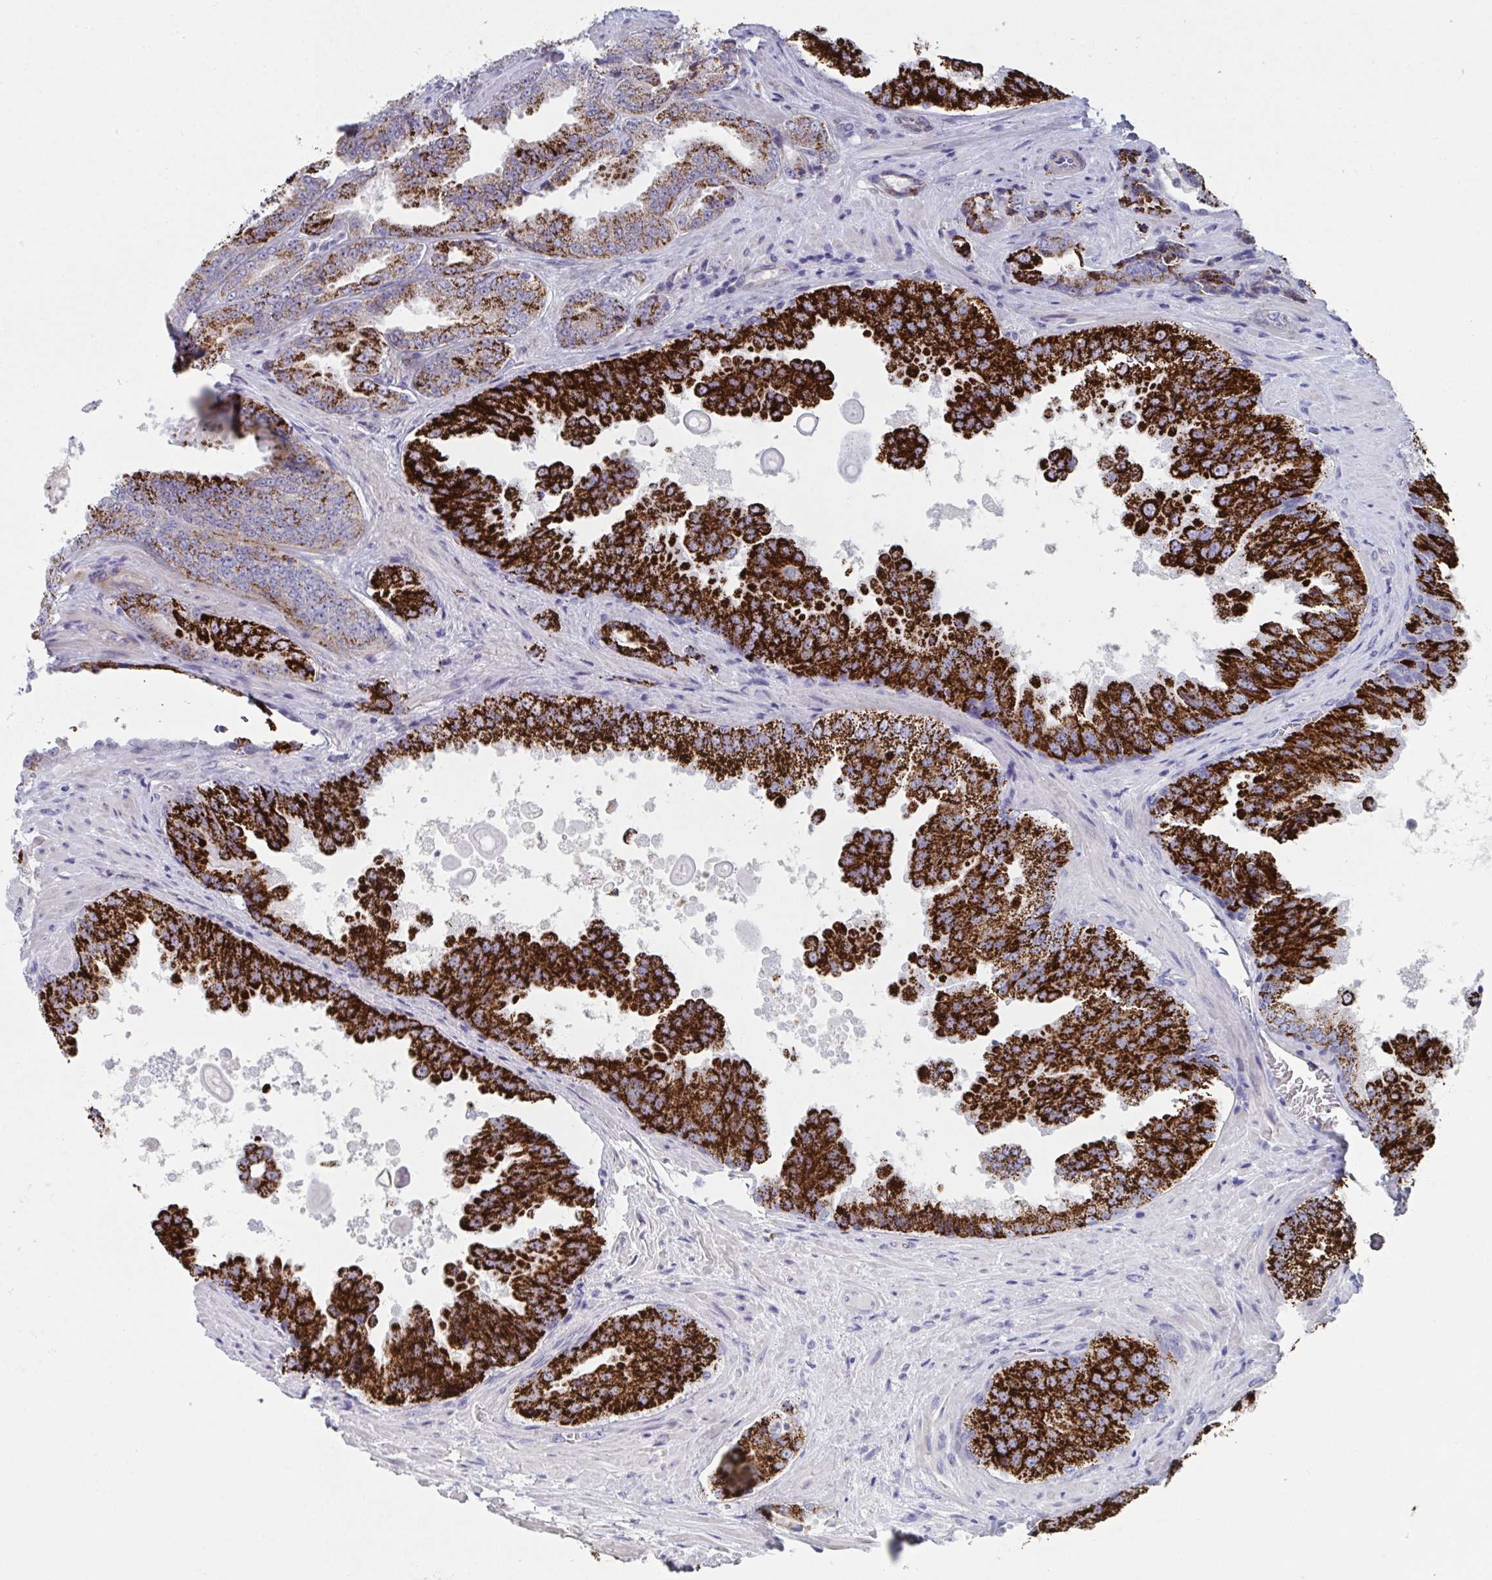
{"staining": {"intensity": "strong", "quantity": "25%-75%", "location": "cytoplasmic/membranous"}, "tissue": "prostate cancer", "cell_type": "Tumor cells", "image_type": "cancer", "snomed": [{"axis": "morphology", "description": "Adenocarcinoma, Low grade"}, {"axis": "topography", "description": "Prostate"}], "caption": "A high-resolution image shows immunohistochemistry (IHC) staining of prostate low-grade adenocarcinoma, which reveals strong cytoplasmic/membranous staining in about 25%-75% of tumor cells.", "gene": "VWDE", "patient": {"sex": "male", "age": 67}}